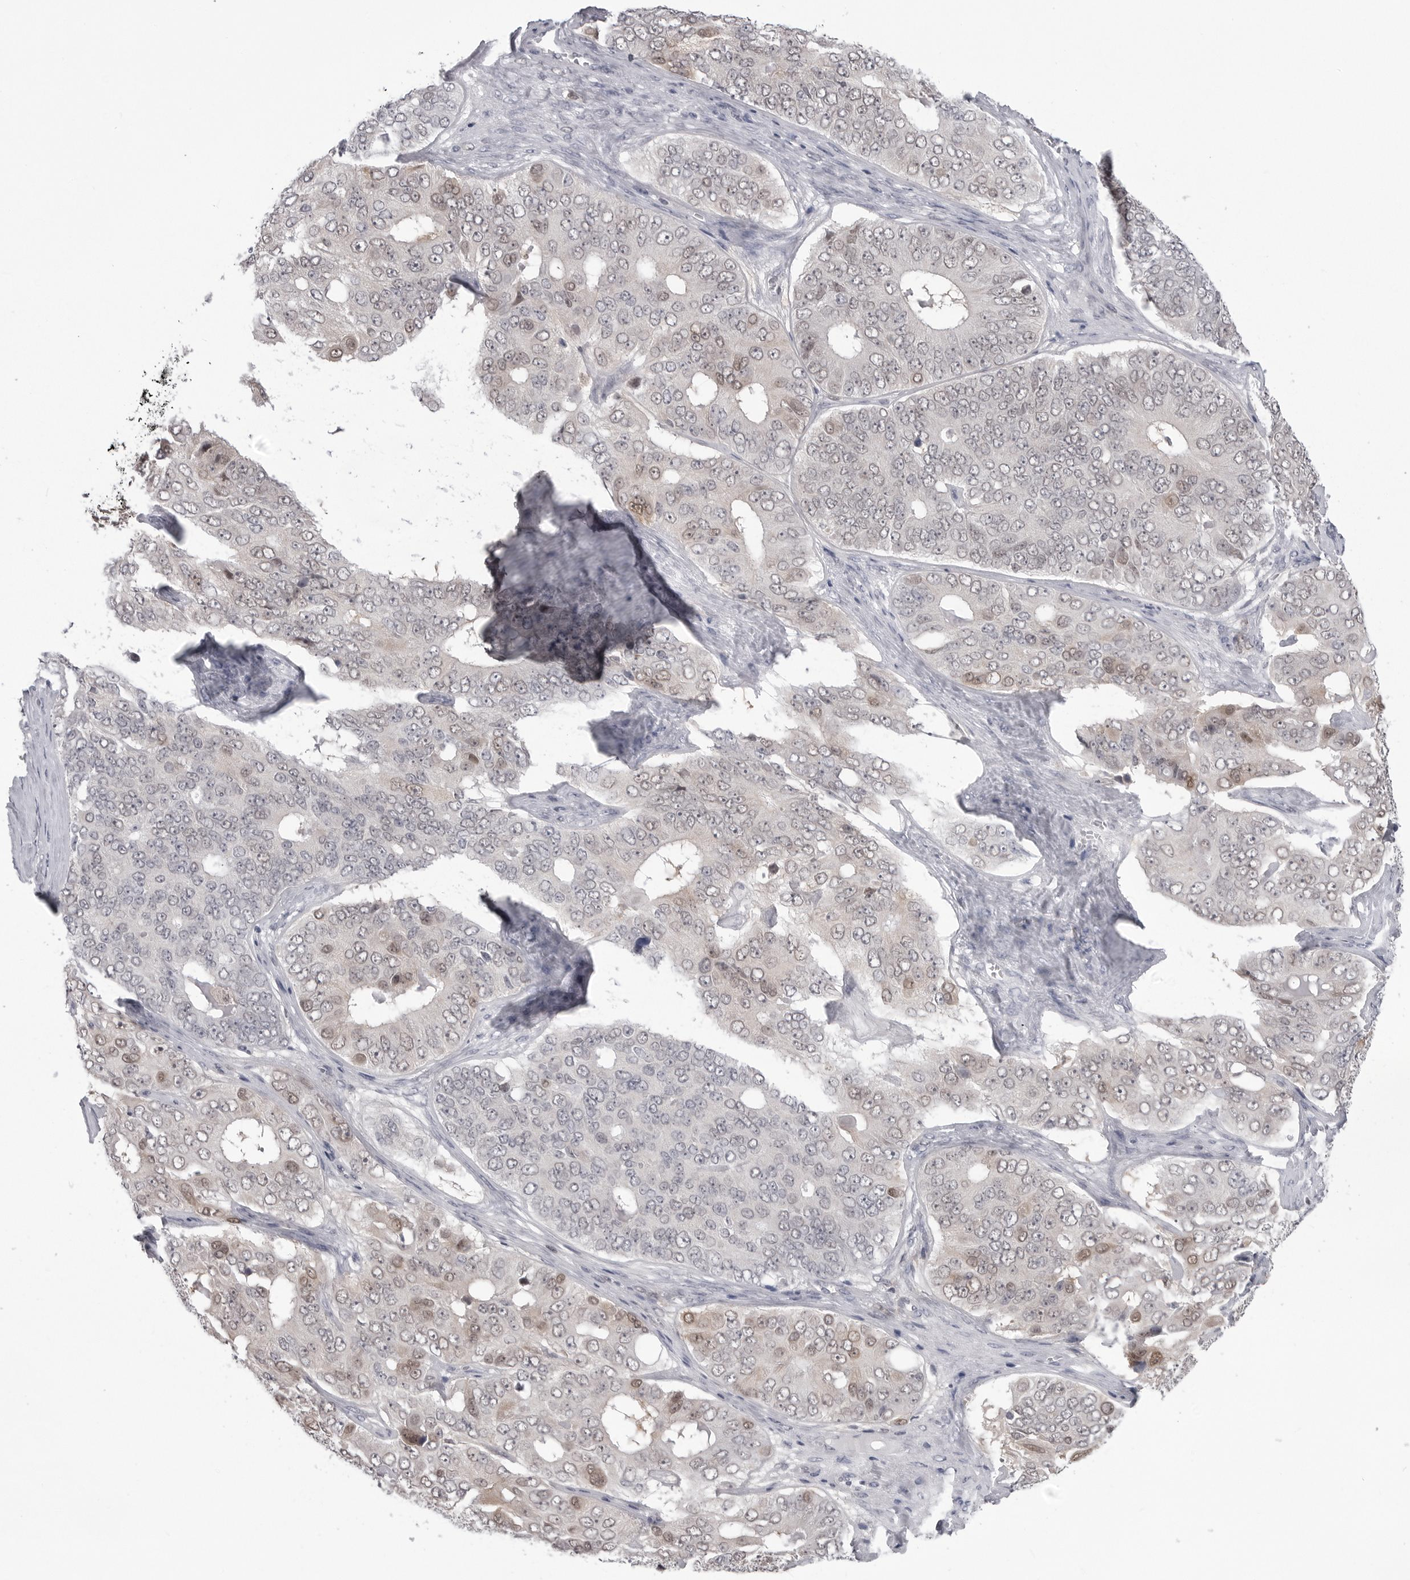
{"staining": {"intensity": "weak", "quantity": "<25%", "location": "nuclear"}, "tissue": "ovarian cancer", "cell_type": "Tumor cells", "image_type": "cancer", "snomed": [{"axis": "morphology", "description": "Carcinoma, endometroid"}, {"axis": "topography", "description": "Ovary"}], "caption": "This is an IHC micrograph of human ovarian cancer (endometroid carcinoma). There is no staining in tumor cells.", "gene": "PNPO", "patient": {"sex": "female", "age": 51}}